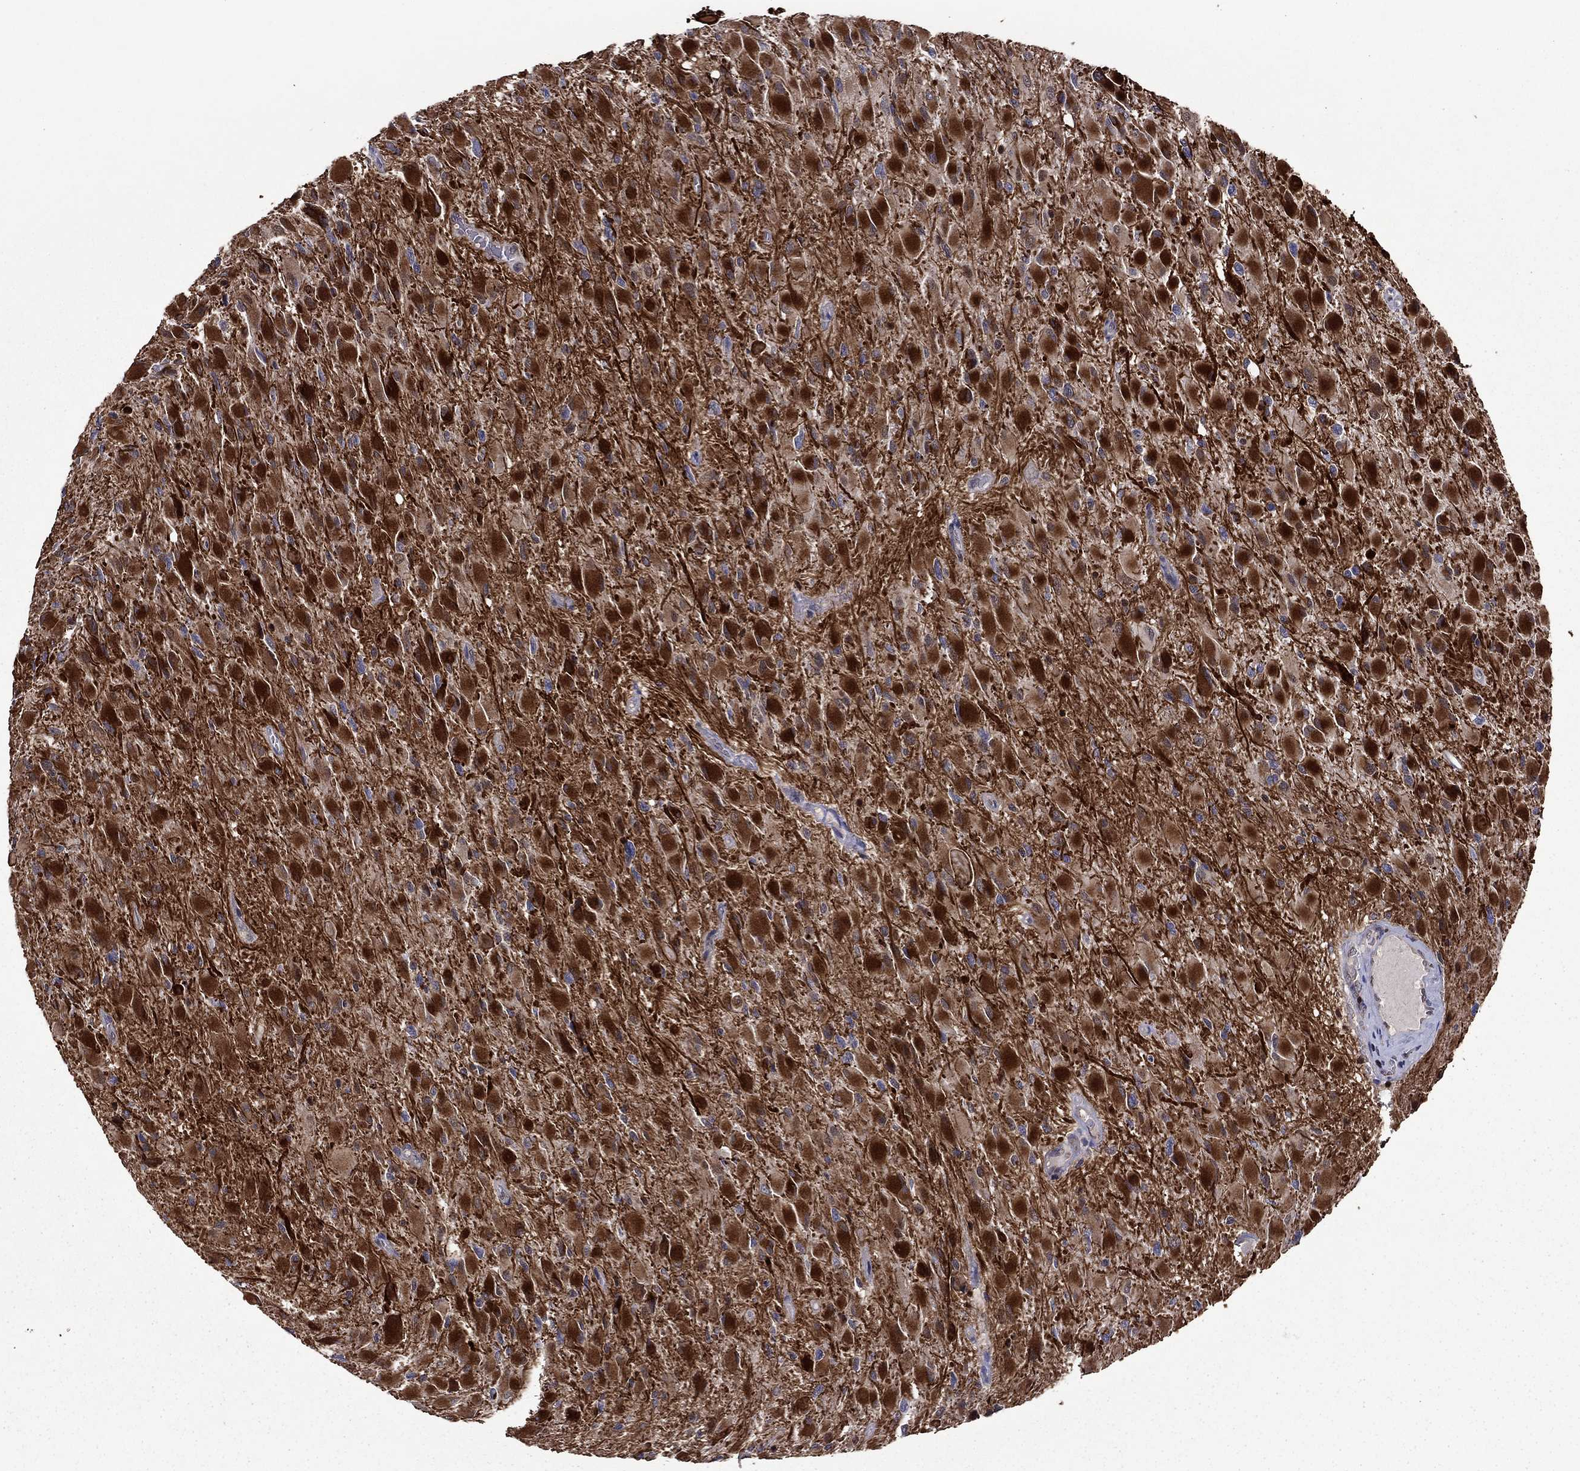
{"staining": {"intensity": "strong", "quantity": "25%-75%", "location": "cytoplasmic/membranous"}, "tissue": "glioma", "cell_type": "Tumor cells", "image_type": "cancer", "snomed": [{"axis": "morphology", "description": "Glioma, malignant, High grade"}, {"axis": "topography", "description": "Cerebral cortex"}], "caption": "Protein expression analysis of high-grade glioma (malignant) exhibits strong cytoplasmic/membranous expression in approximately 25%-75% of tumor cells.", "gene": "APPBP2", "patient": {"sex": "female", "age": 36}}